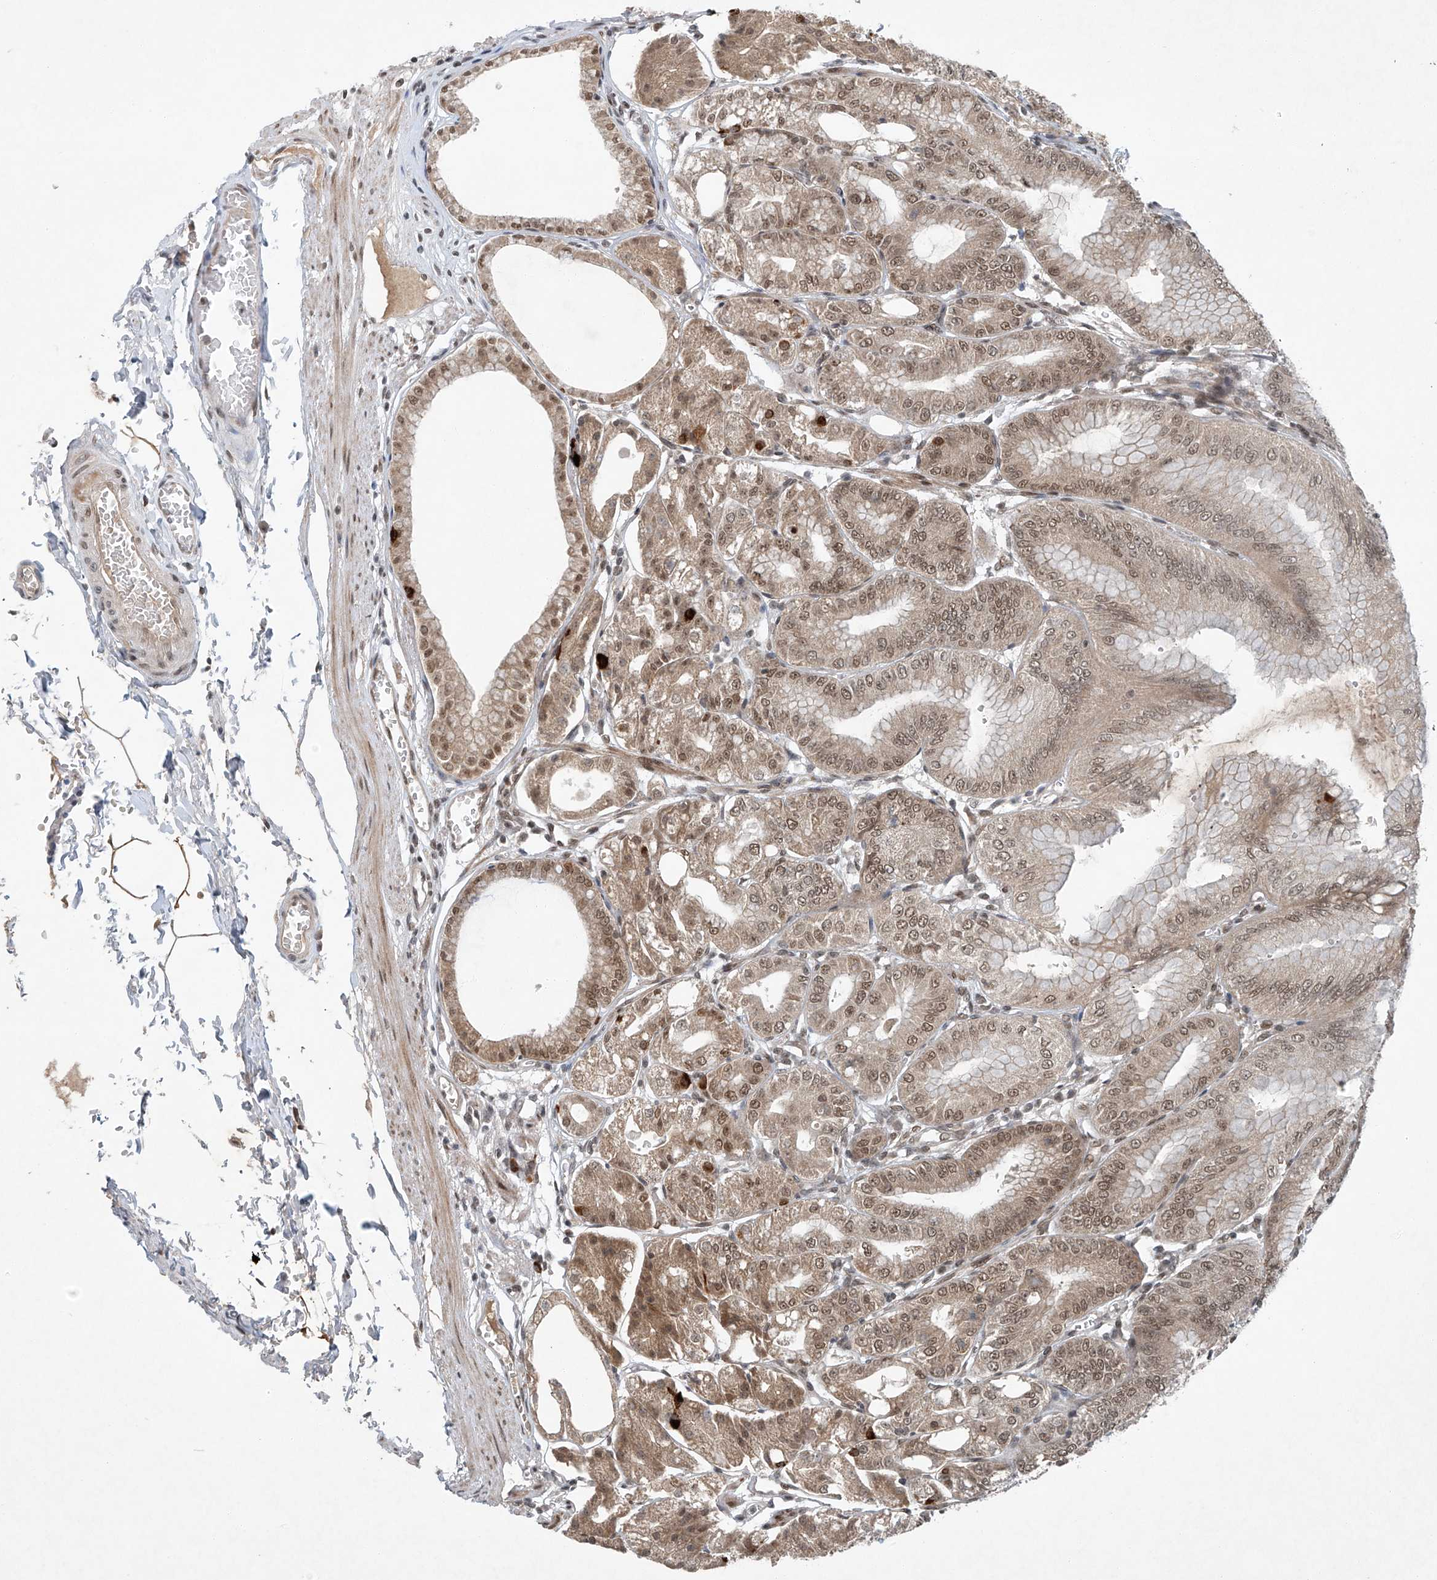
{"staining": {"intensity": "moderate", "quantity": ">75%", "location": "cytoplasmic/membranous,nuclear"}, "tissue": "stomach", "cell_type": "Glandular cells", "image_type": "normal", "snomed": [{"axis": "morphology", "description": "Normal tissue, NOS"}, {"axis": "topography", "description": "Stomach, lower"}], "caption": "The histopathology image displays a brown stain indicating the presence of a protein in the cytoplasmic/membranous,nuclear of glandular cells in stomach. (DAB IHC with brightfield microscopy, high magnification).", "gene": "TAF8", "patient": {"sex": "male", "age": 71}}